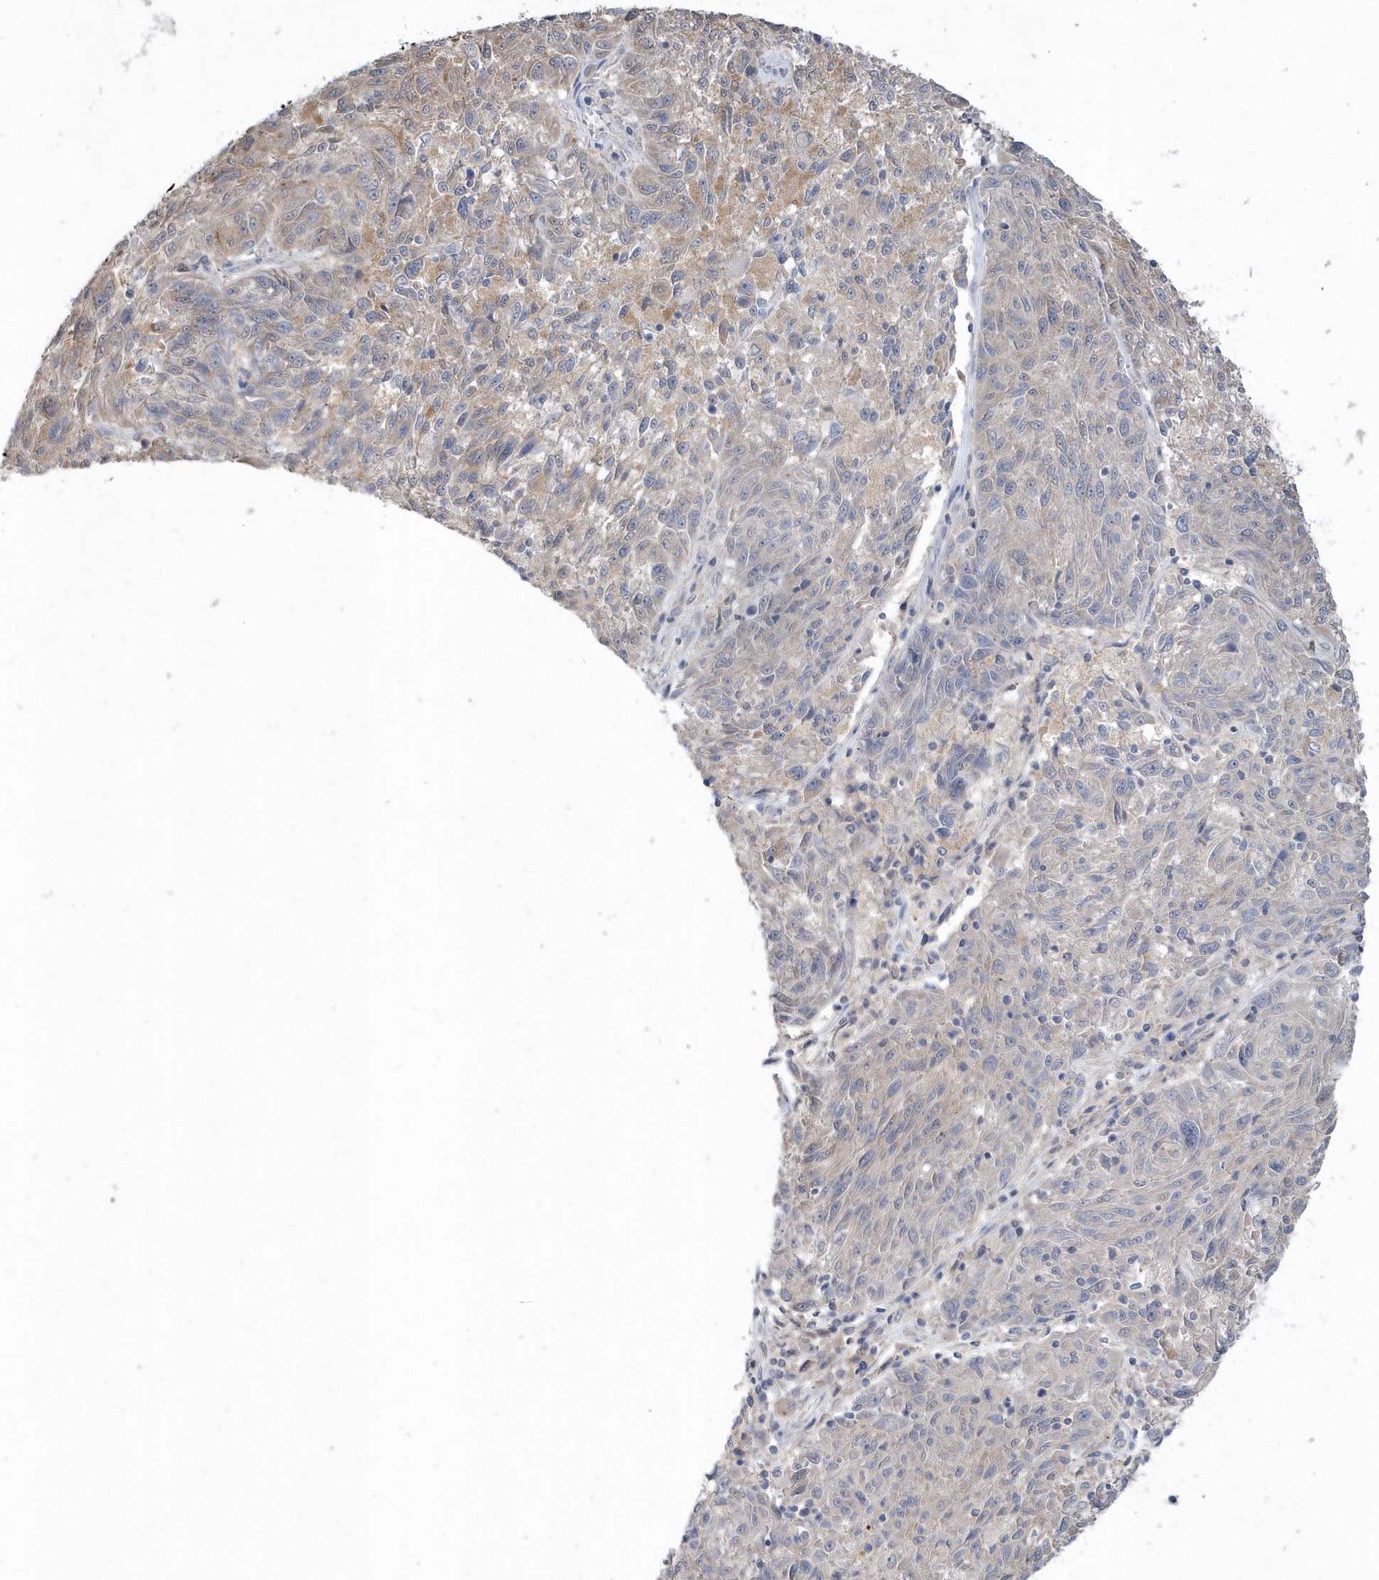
{"staining": {"intensity": "weak", "quantity": "25%-75%", "location": "cytoplasmic/membranous"}, "tissue": "melanoma", "cell_type": "Tumor cells", "image_type": "cancer", "snomed": [{"axis": "morphology", "description": "Malignant melanoma, NOS"}, {"axis": "topography", "description": "Skin"}], "caption": "IHC (DAB) staining of human malignant melanoma displays weak cytoplasmic/membranous protein staining in approximately 25%-75% of tumor cells. The protein of interest is stained brown, and the nuclei are stained in blue (DAB (3,3'-diaminobenzidine) IHC with brightfield microscopy, high magnification).", "gene": "AKR7A2", "patient": {"sex": "male", "age": 53}}